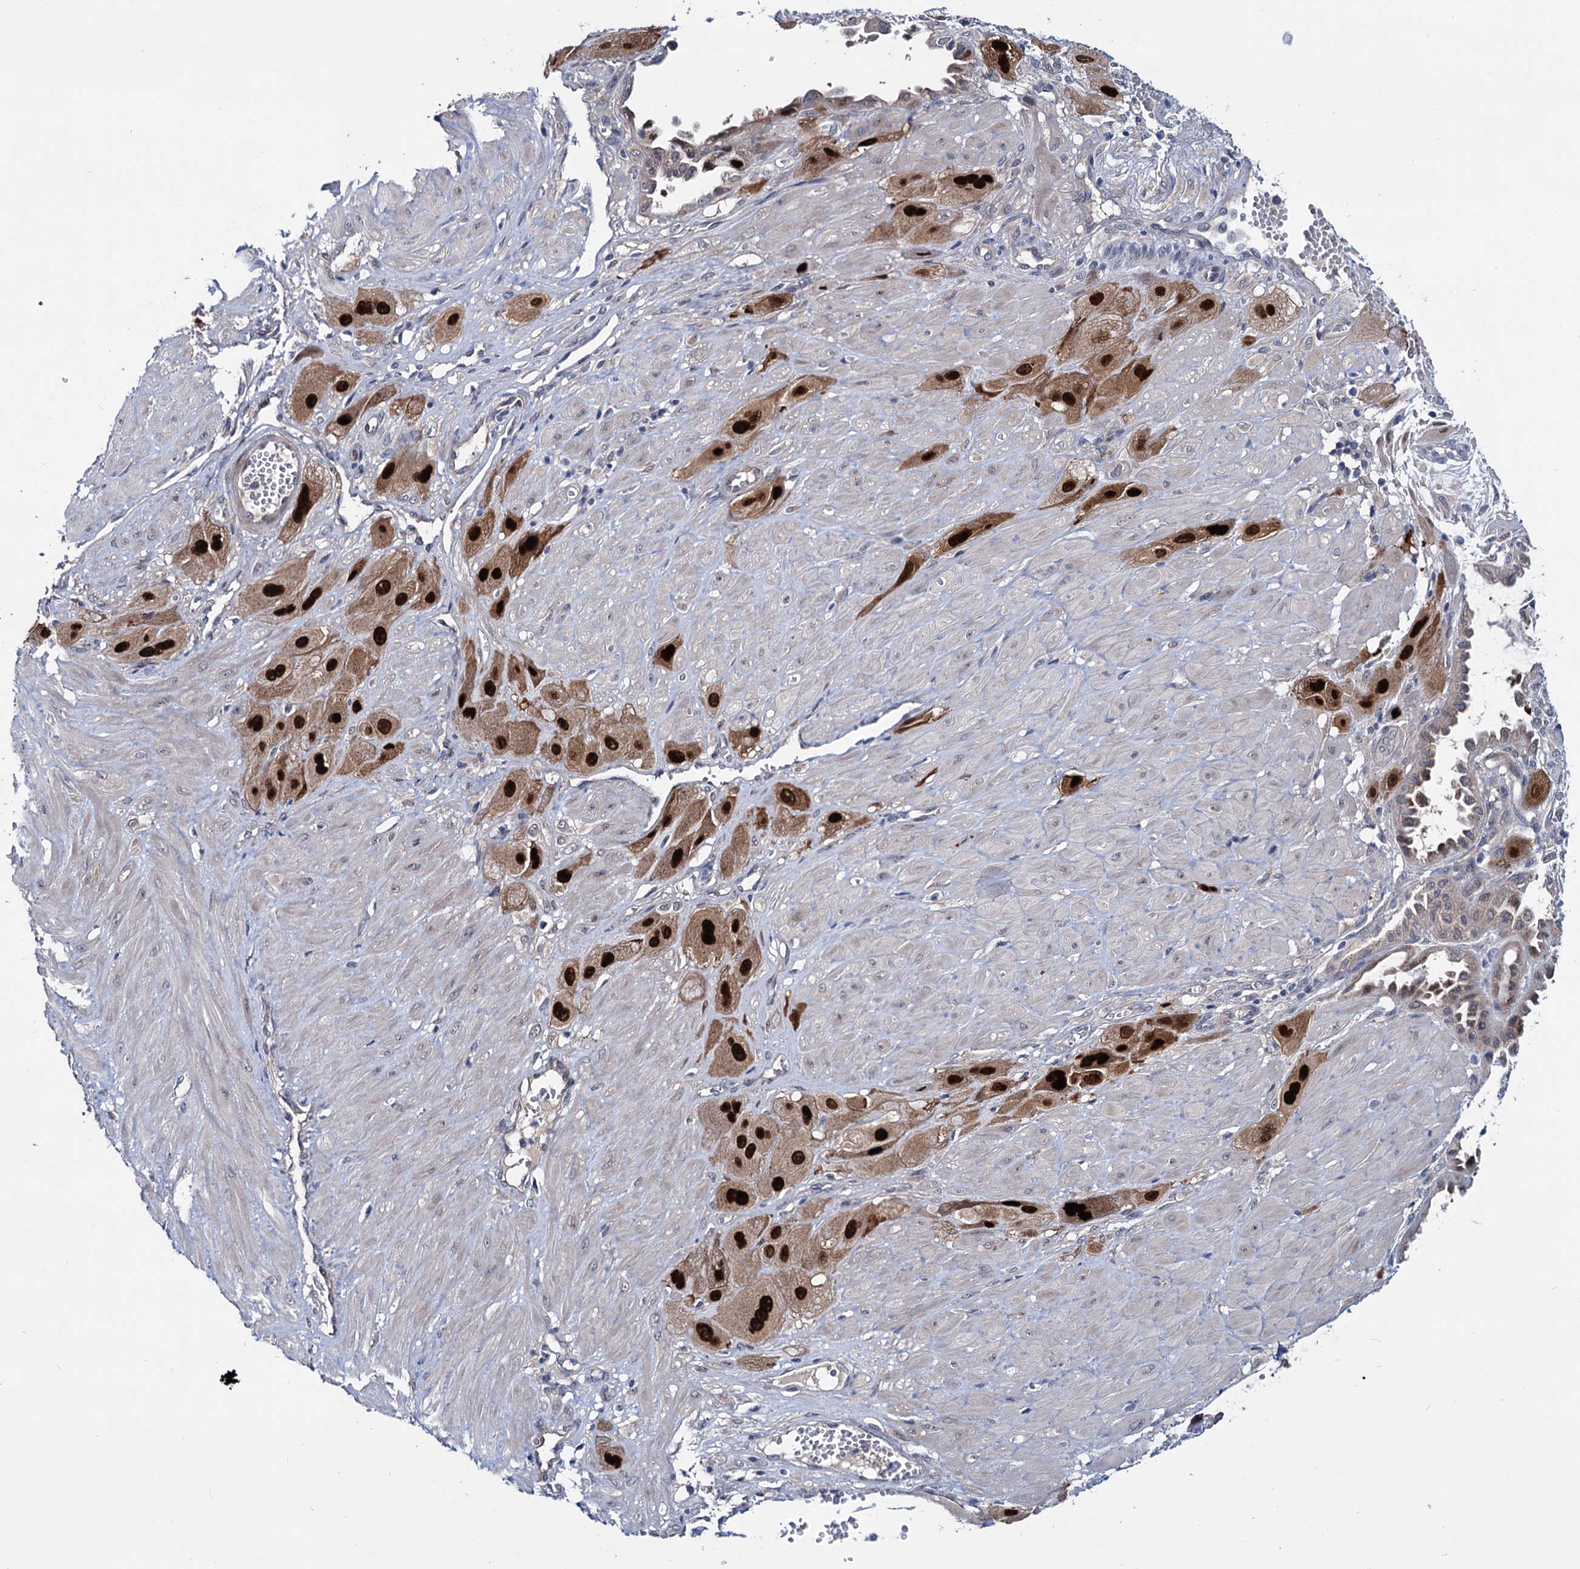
{"staining": {"intensity": "strong", "quantity": ">75%", "location": "nuclear"}, "tissue": "cervical cancer", "cell_type": "Tumor cells", "image_type": "cancer", "snomed": [{"axis": "morphology", "description": "Squamous cell carcinoma, NOS"}, {"axis": "topography", "description": "Cervix"}], "caption": "Tumor cells reveal high levels of strong nuclear positivity in about >75% of cells in cervical cancer.", "gene": "EYA4", "patient": {"sex": "female", "age": 34}}